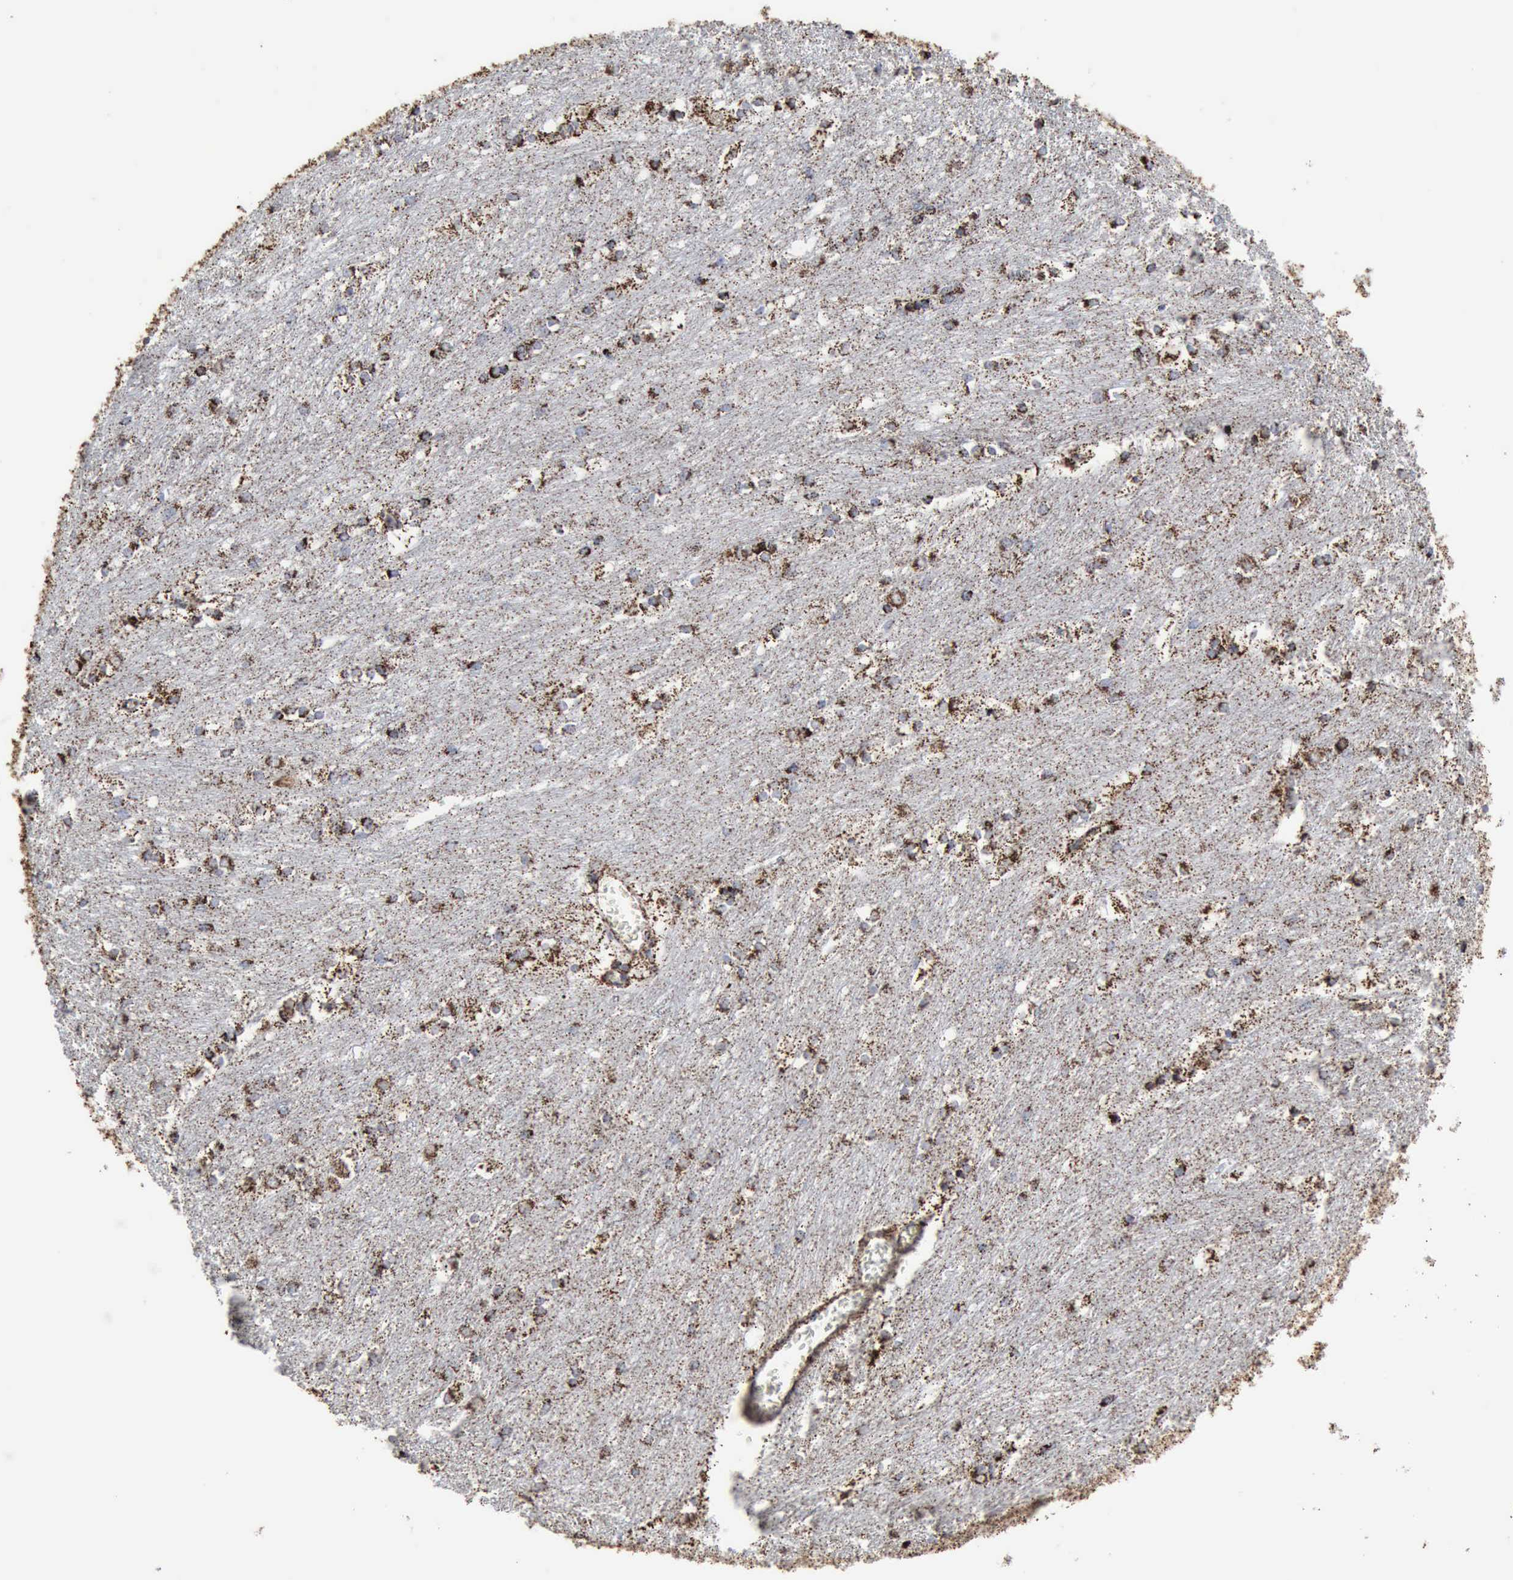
{"staining": {"intensity": "strong", "quantity": ">75%", "location": "cytoplasmic/membranous"}, "tissue": "caudate", "cell_type": "Glial cells", "image_type": "normal", "snomed": [{"axis": "morphology", "description": "Normal tissue, NOS"}, {"axis": "topography", "description": "Lateral ventricle wall"}], "caption": "DAB (3,3'-diaminobenzidine) immunohistochemical staining of normal human caudate shows strong cytoplasmic/membranous protein staining in about >75% of glial cells.", "gene": "ACO2", "patient": {"sex": "female", "age": 19}}